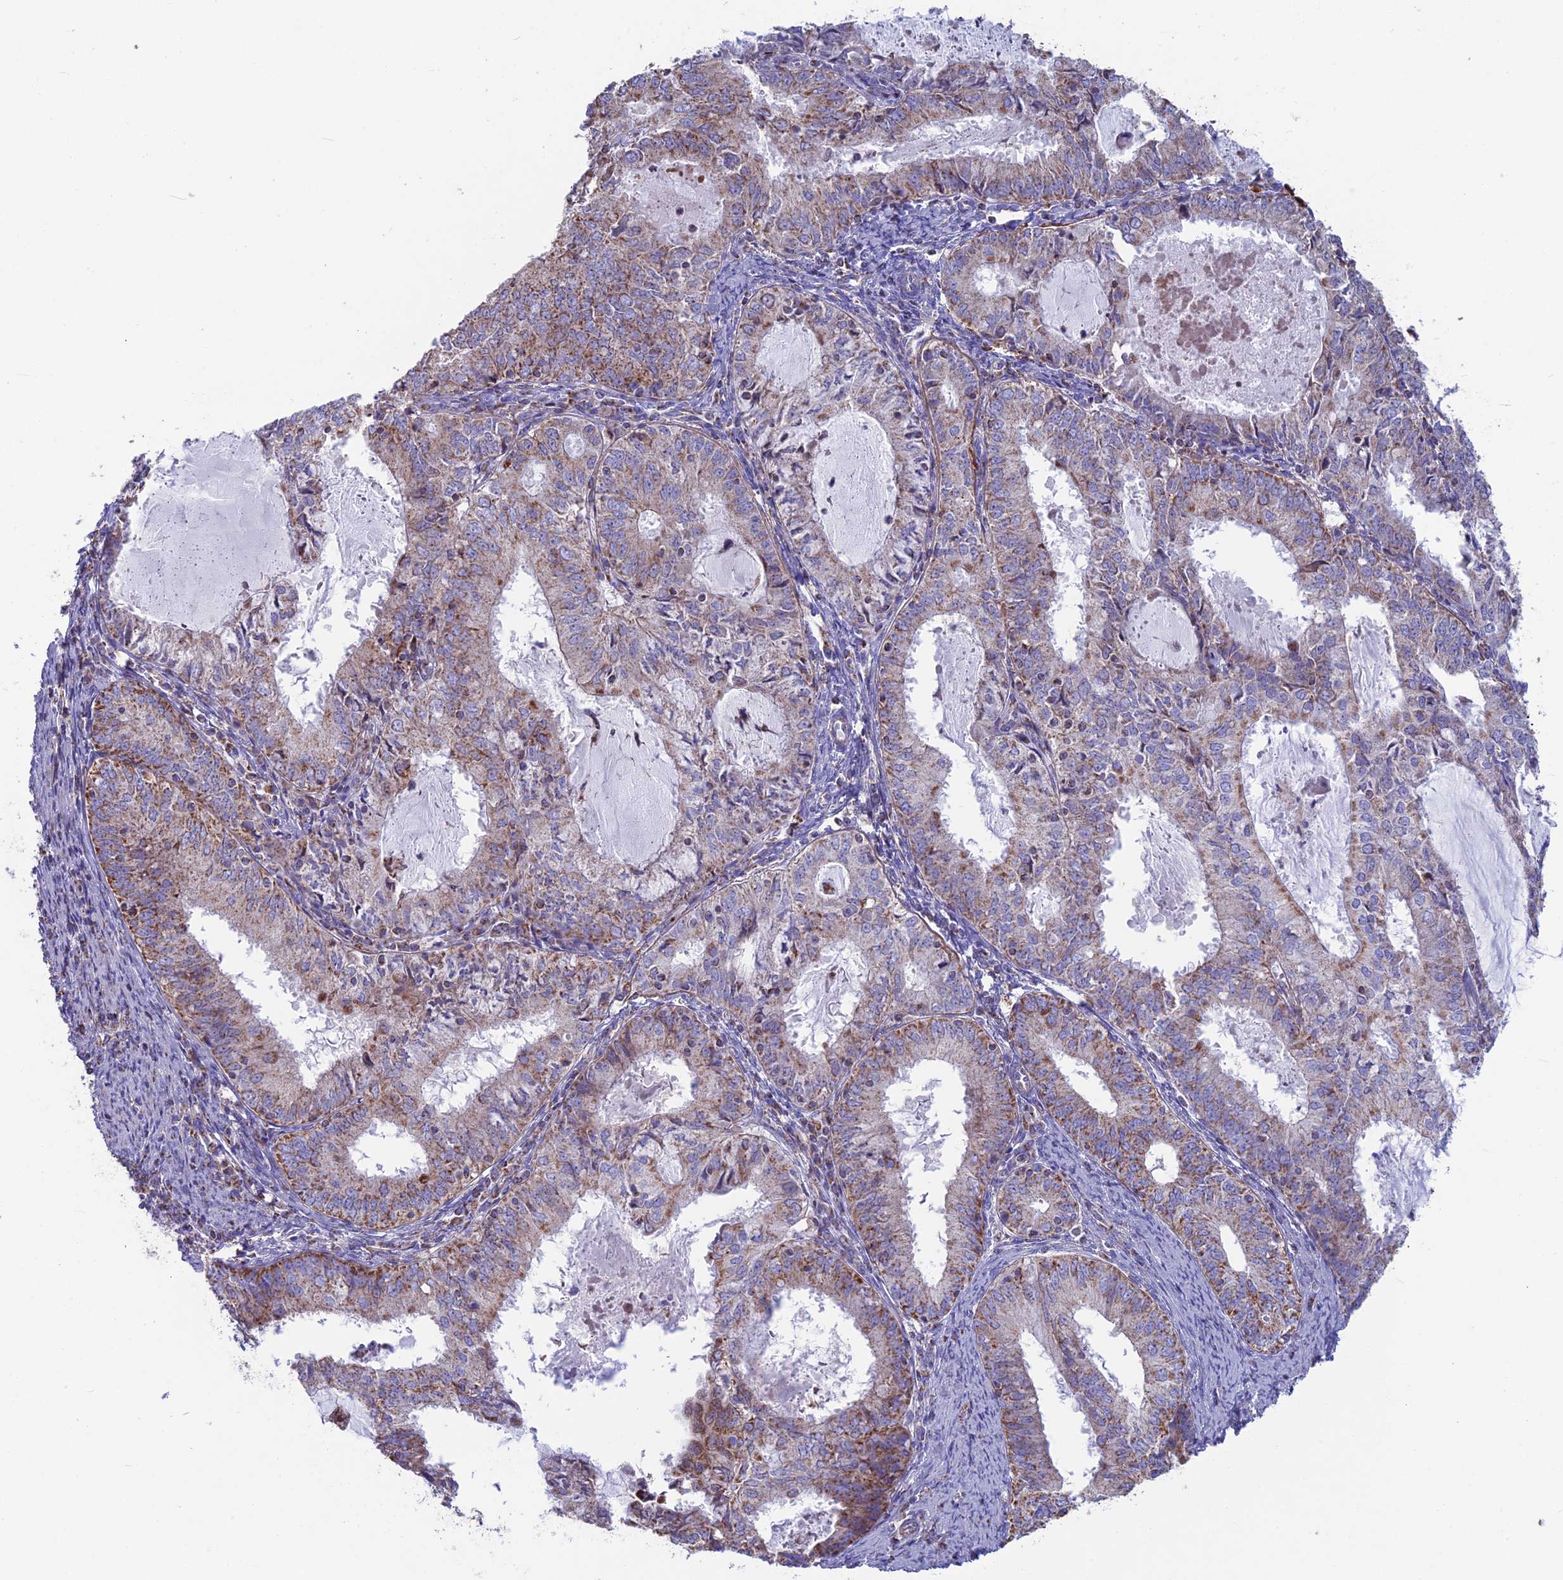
{"staining": {"intensity": "moderate", "quantity": "<25%", "location": "cytoplasmic/membranous"}, "tissue": "endometrial cancer", "cell_type": "Tumor cells", "image_type": "cancer", "snomed": [{"axis": "morphology", "description": "Adenocarcinoma, NOS"}, {"axis": "topography", "description": "Endometrium"}], "caption": "About <25% of tumor cells in adenocarcinoma (endometrial) demonstrate moderate cytoplasmic/membranous protein positivity as visualized by brown immunohistochemical staining.", "gene": "CS", "patient": {"sex": "female", "age": 57}}